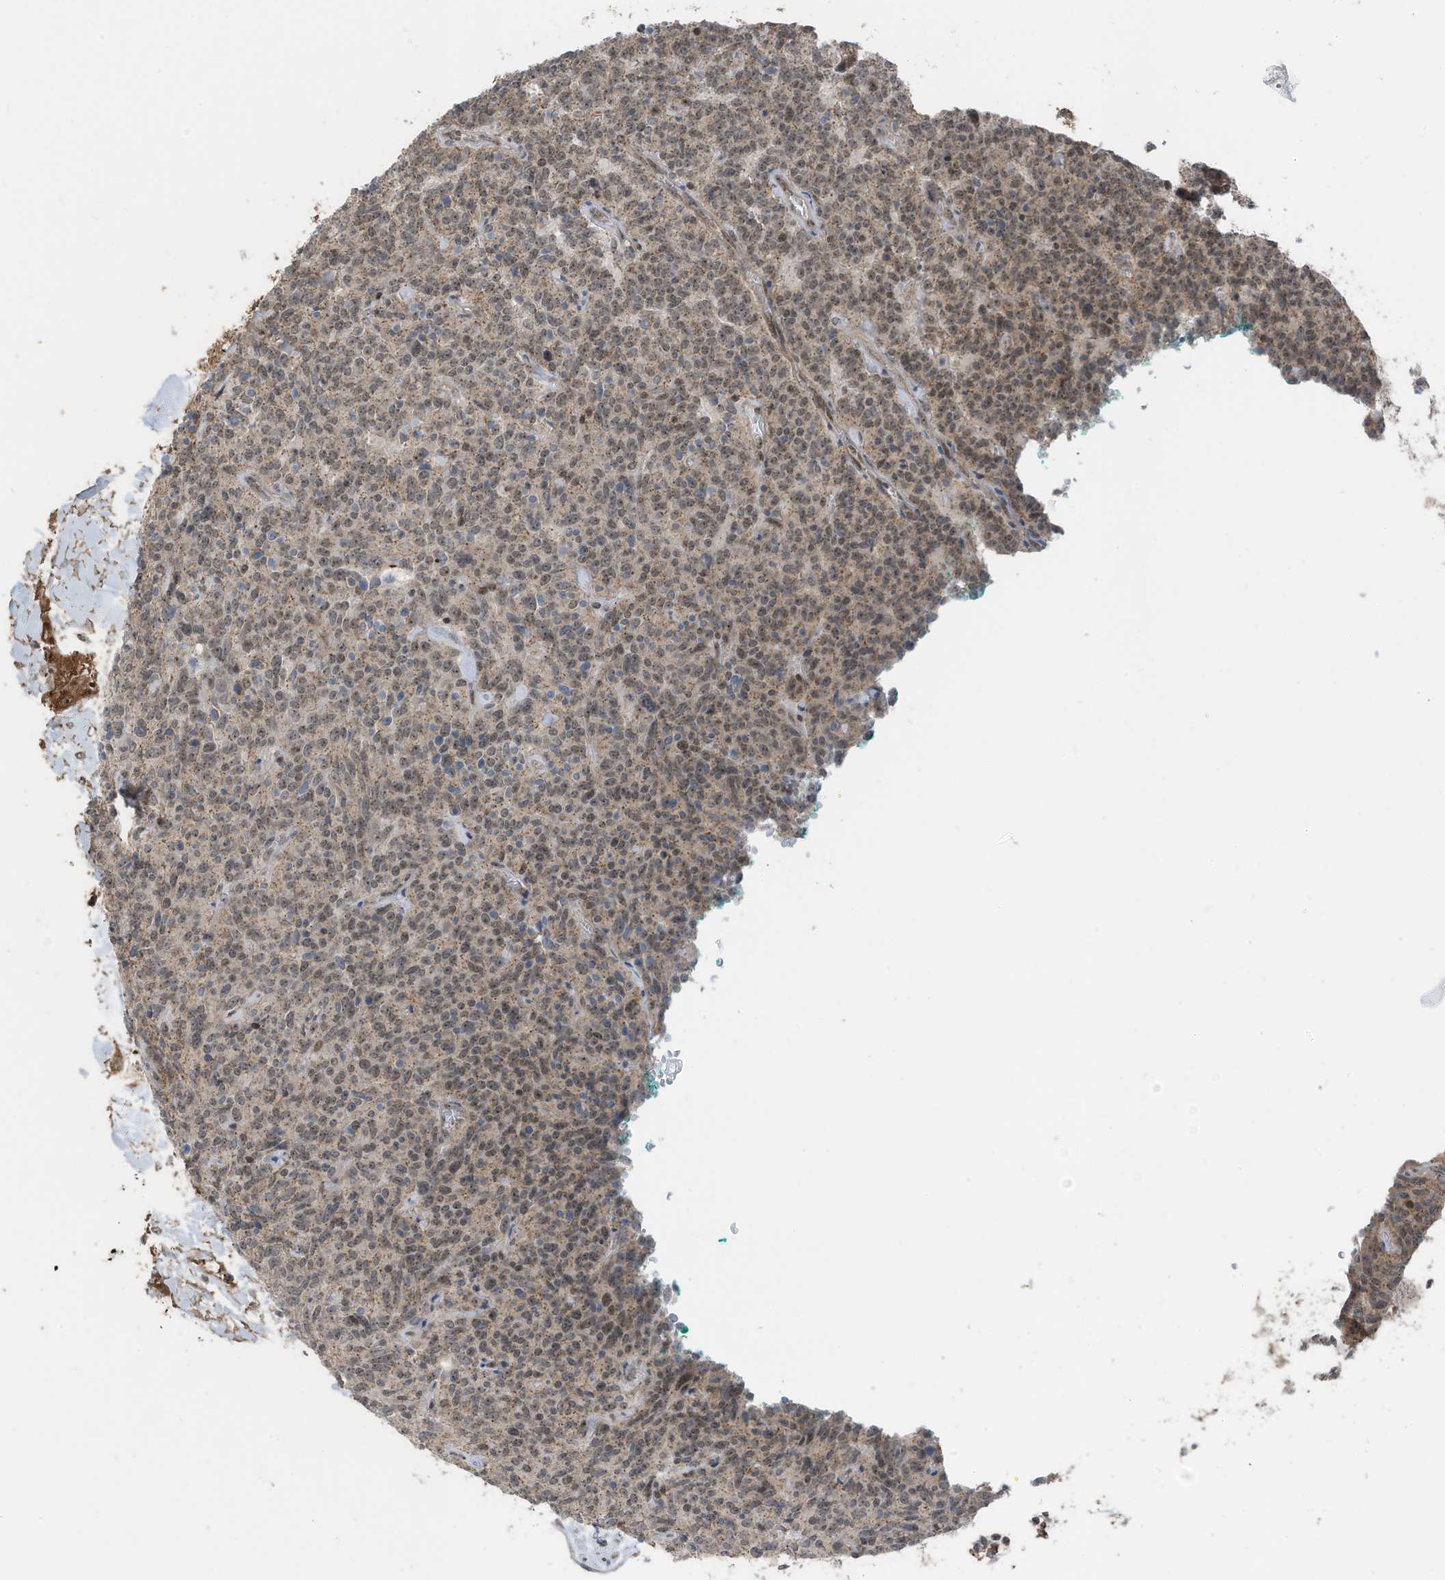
{"staining": {"intensity": "weak", "quantity": ">75%", "location": "cytoplasmic/membranous,nuclear"}, "tissue": "carcinoid", "cell_type": "Tumor cells", "image_type": "cancer", "snomed": [{"axis": "morphology", "description": "Carcinoid, malignant, NOS"}, {"axis": "topography", "description": "Lung"}], "caption": "Malignant carcinoid was stained to show a protein in brown. There is low levels of weak cytoplasmic/membranous and nuclear staining in about >75% of tumor cells. The protein of interest is stained brown, and the nuclei are stained in blue (DAB (3,3'-diaminobenzidine) IHC with brightfield microscopy, high magnification).", "gene": "UTP3", "patient": {"sex": "female", "age": 46}}